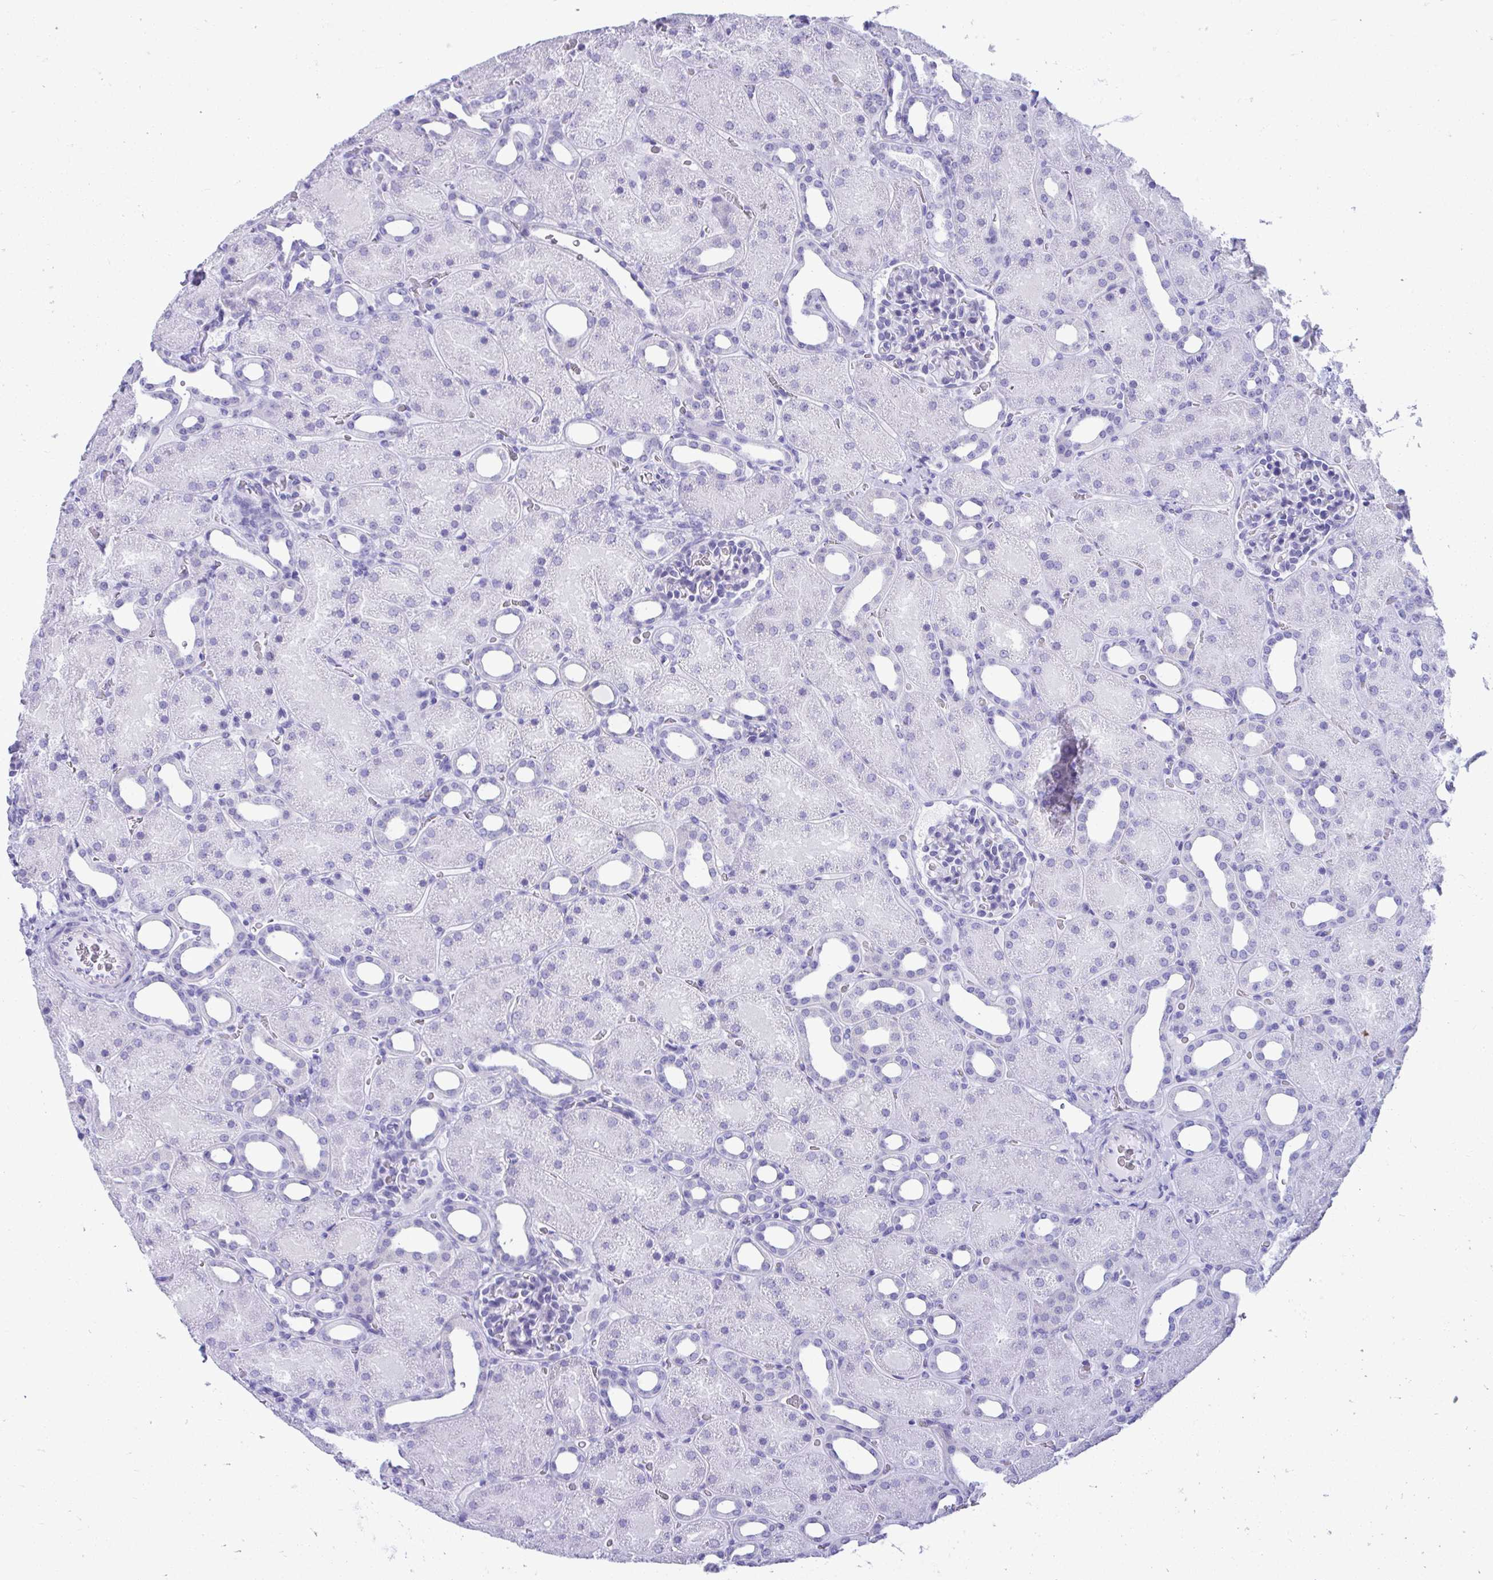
{"staining": {"intensity": "negative", "quantity": "none", "location": "none"}, "tissue": "kidney", "cell_type": "Cells in glomeruli", "image_type": "normal", "snomed": [{"axis": "morphology", "description": "Normal tissue, NOS"}, {"axis": "topography", "description": "Kidney"}], "caption": "DAB immunohistochemical staining of benign human kidney demonstrates no significant positivity in cells in glomeruli.", "gene": "SHISA8", "patient": {"sex": "male", "age": 2}}